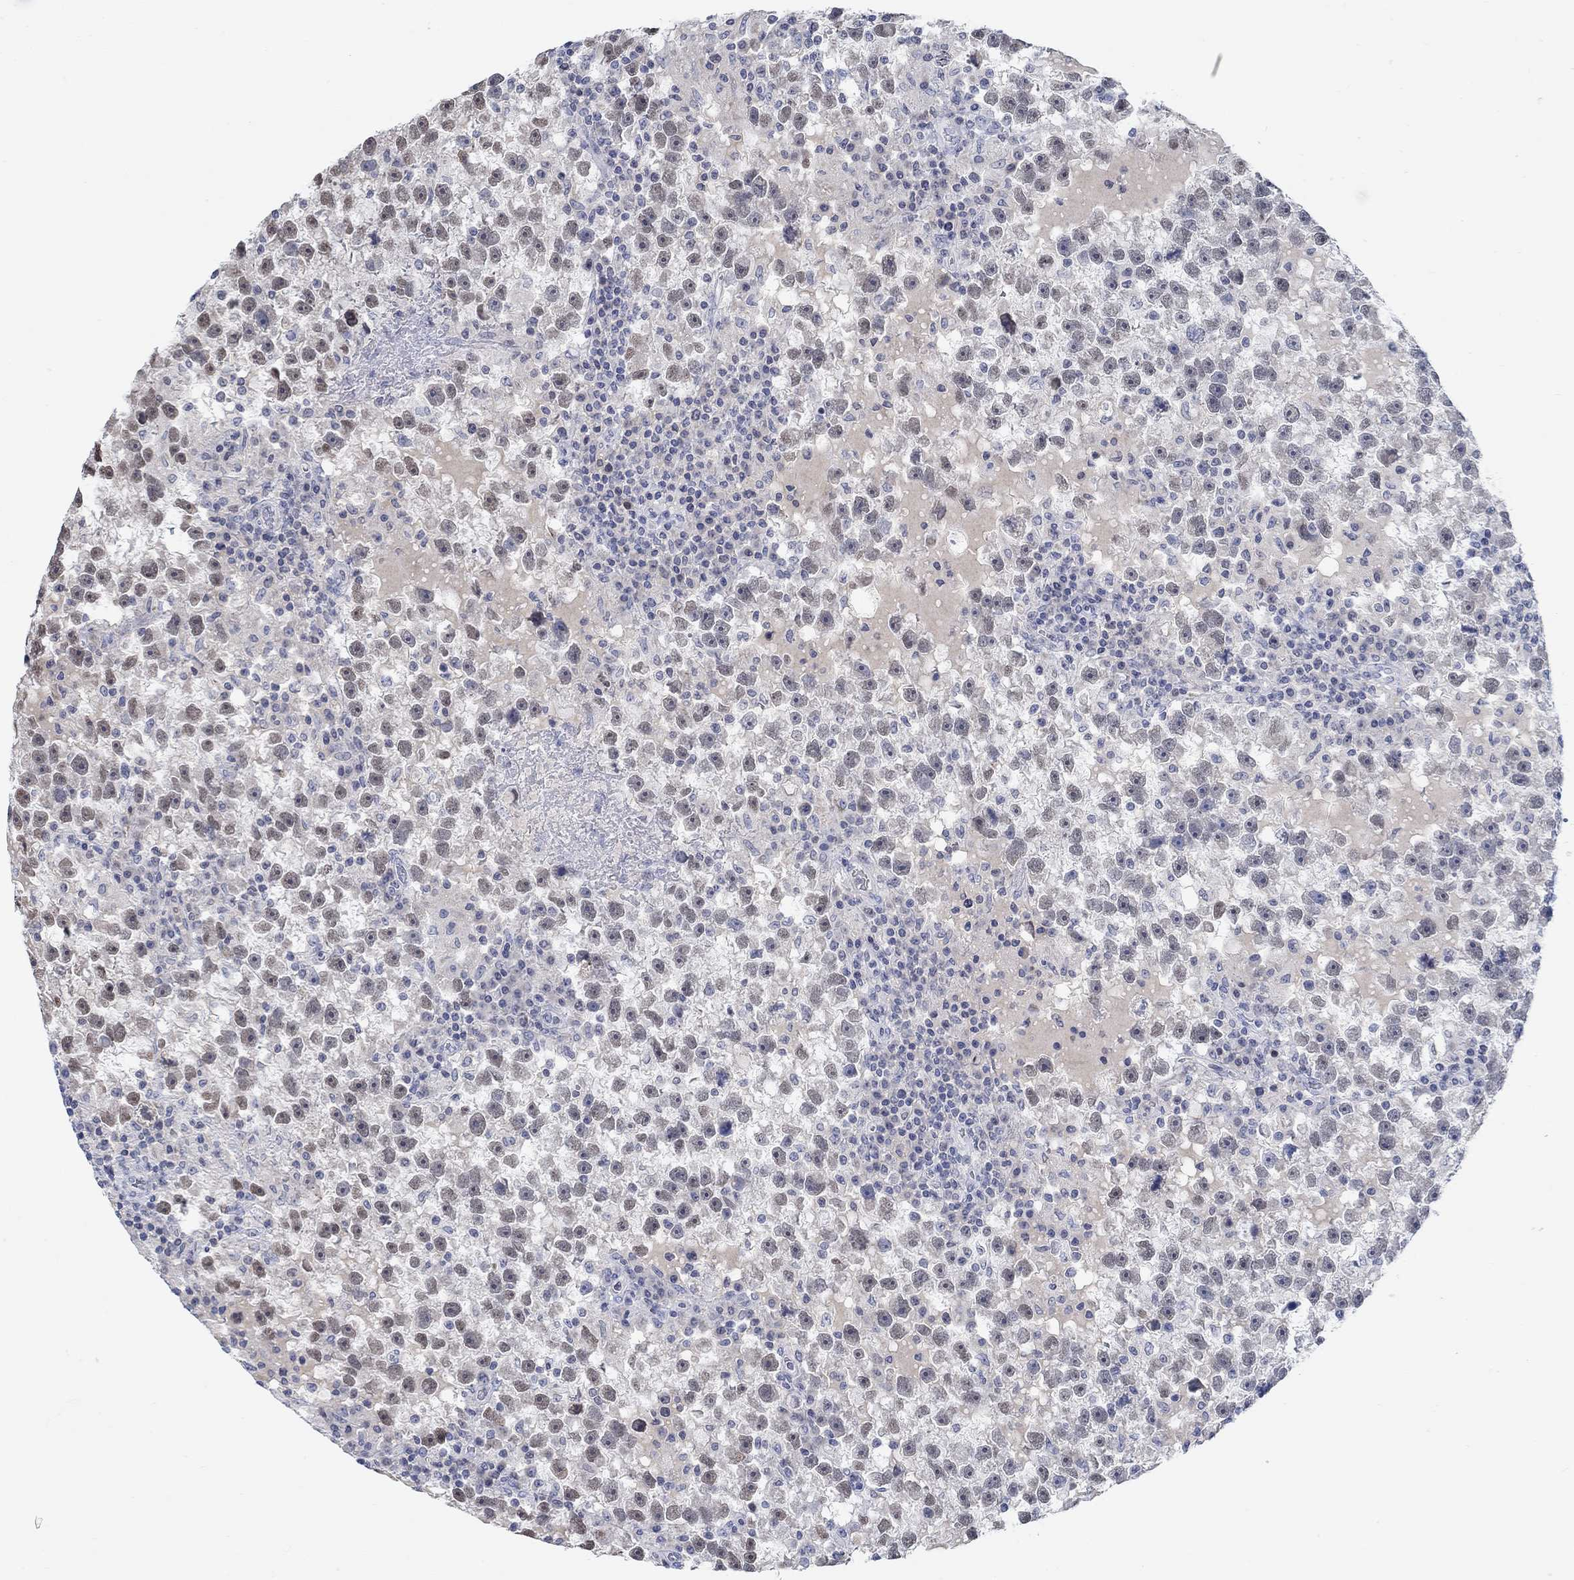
{"staining": {"intensity": "weak", "quantity": "25%-75%", "location": "nuclear"}, "tissue": "testis cancer", "cell_type": "Tumor cells", "image_type": "cancer", "snomed": [{"axis": "morphology", "description": "Seminoma, NOS"}, {"axis": "topography", "description": "Testis"}], "caption": "The micrograph shows staining of testis seminoma, revealing weak nuclear protein expression (brown color) within tumor cells. (IHC, brightfield microscopy, high magnification).", "gene": "ATP6V1E2", "patient": {"sex": "male", "age": 47}}